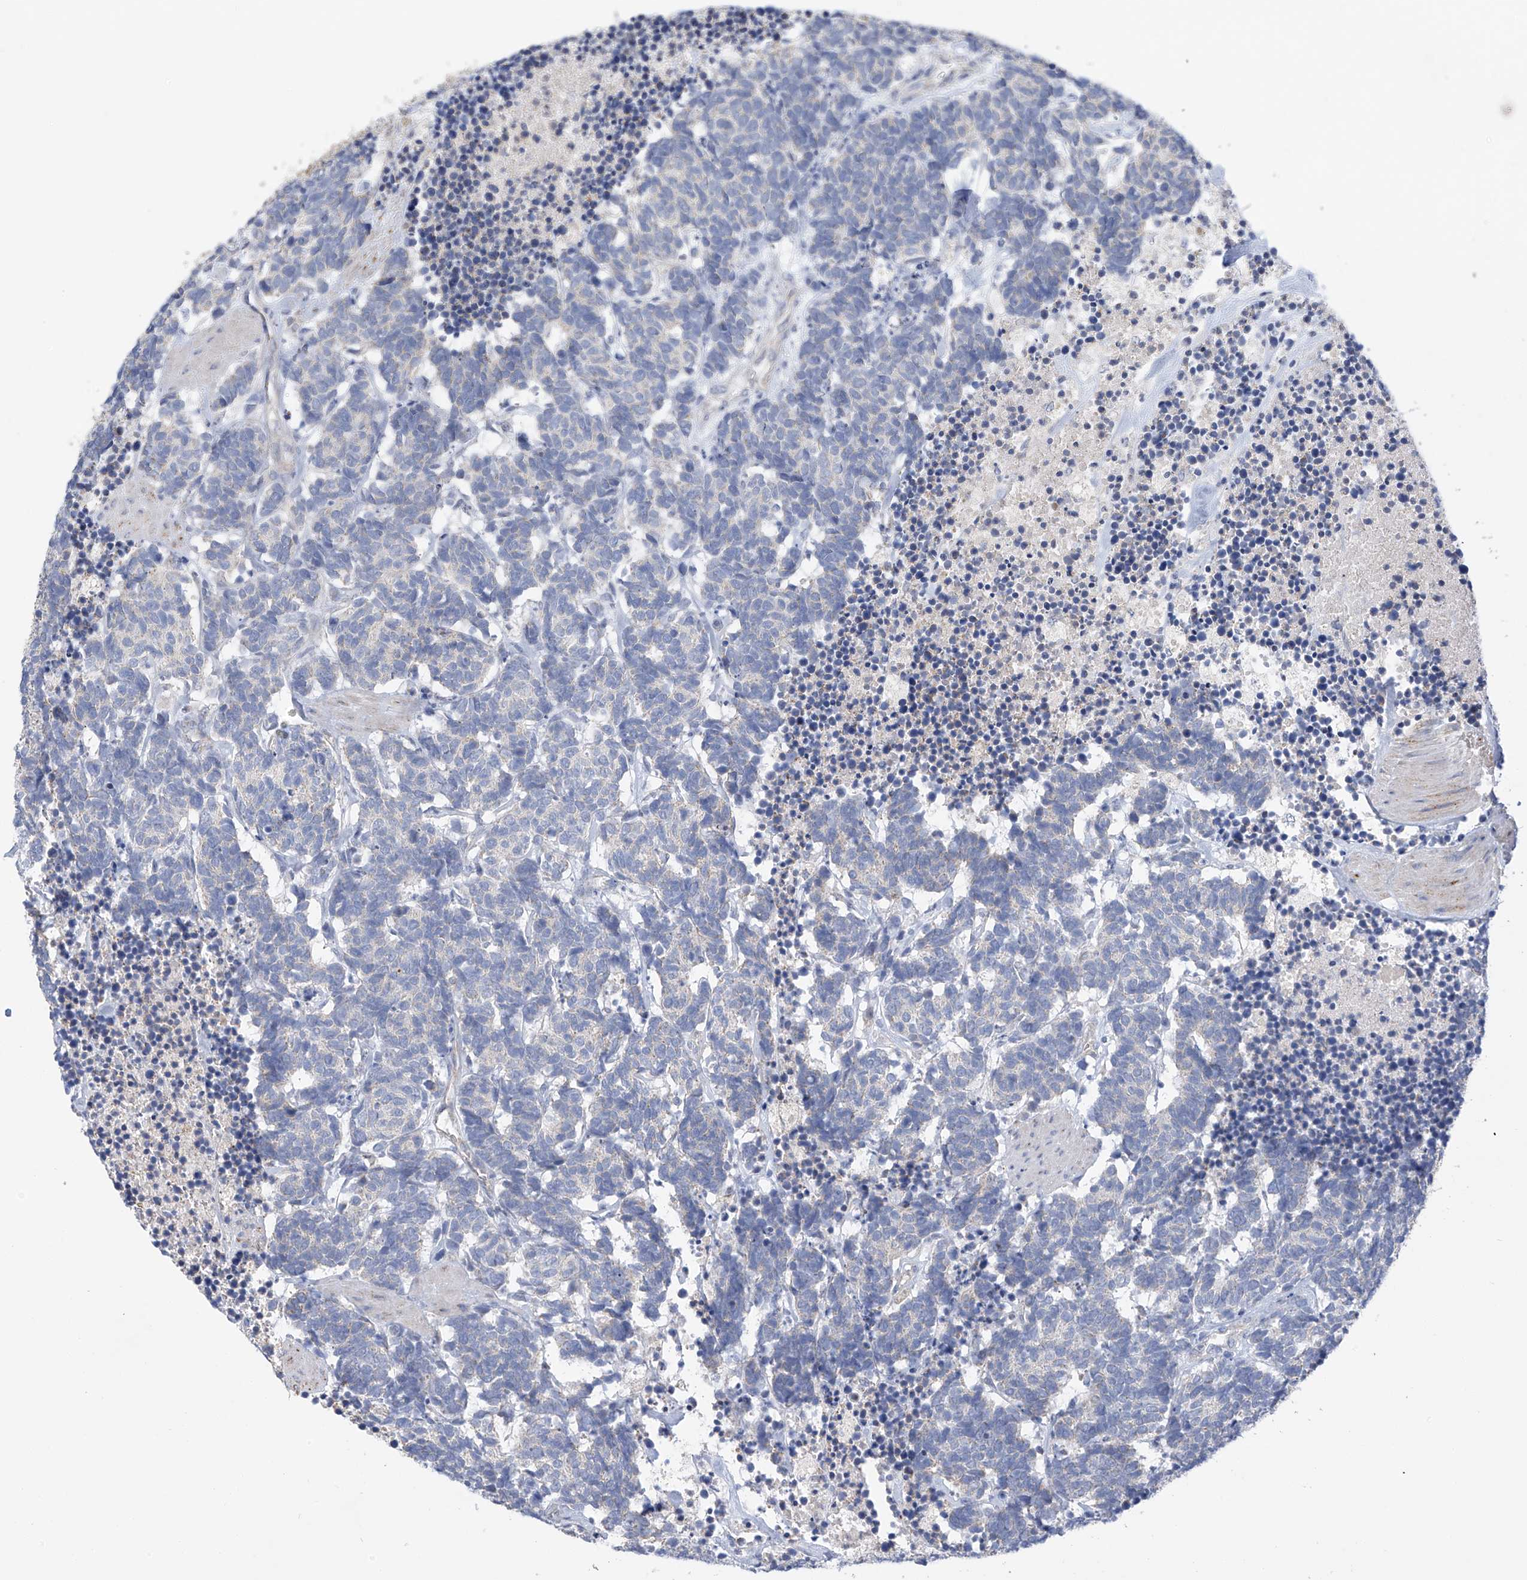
{"staining": {"intensity": "negative", "quantity": "none", "location": "none"}, "tissue": "carcinoid", "cell_type": "Tumor cells", "image_type": "cancer", "snomed": [{"axis": "morphology", "description": "Carcinoma, NOS"}, {"axis": "morphology", "description": "Carcinoid, malignant, NOS"}, {"axis": "topography", "description": "Urinary bladder"}], "caption": "An immunohistochemistry (IHC) image of carcinoid is shown. There is no staining in tumor cells of carcinoid.", "gene": "SLCO4A1", "patient": {"sex": "male", "age": 57}}